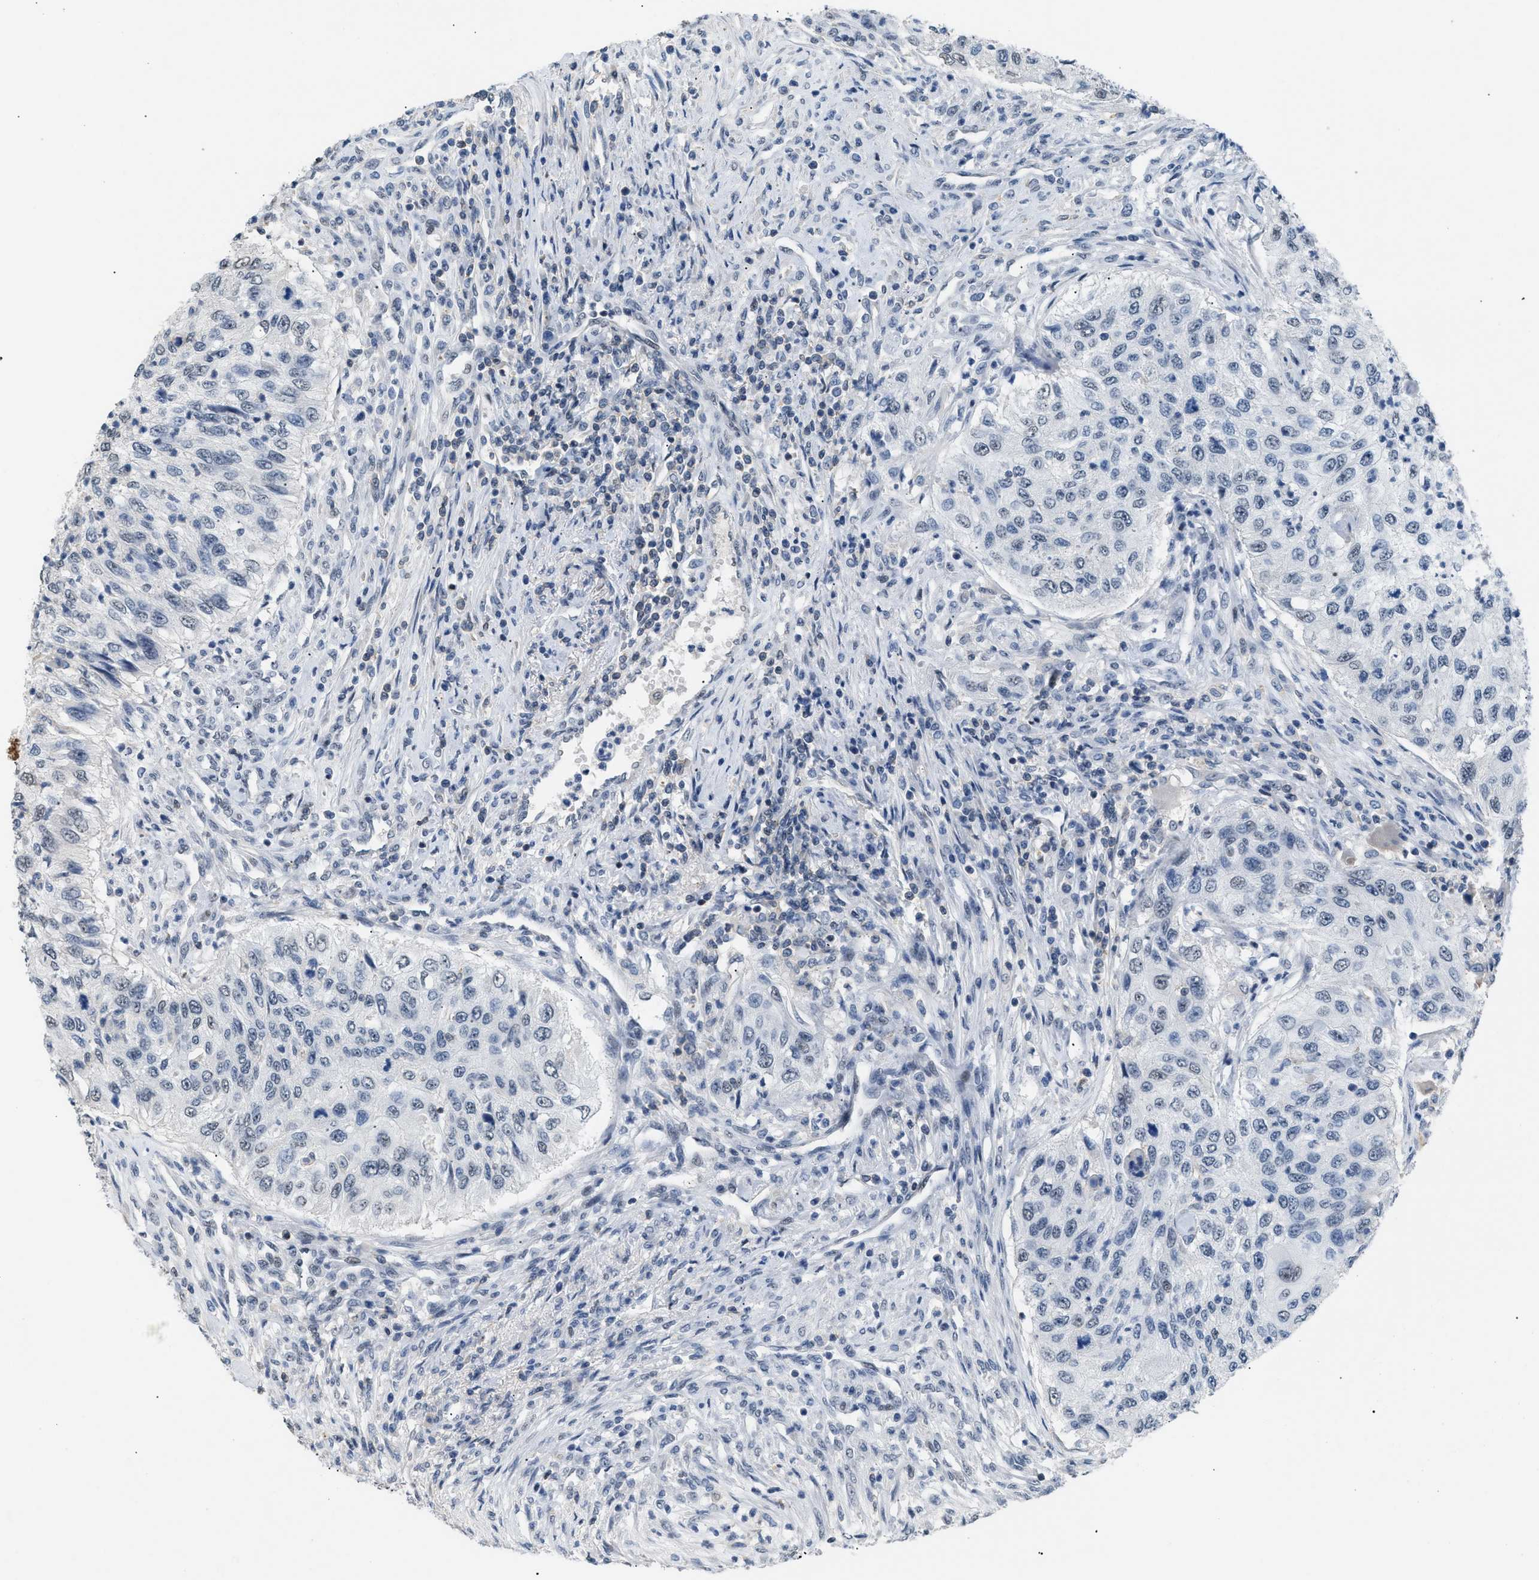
{"staining": {"intensity": "negative", "quantity": "none", "location": "none"}, "tissue": "urothelial cancer", "cell_type": "Tumor cells", "image_type": "cancer", "snomed": [{"axis": "morphology", "description": "Urothelial carcinoma, High grade"}, {"axis": "topography", "description": "Urinary bladder"}], "caption": "Human urothelial cancer stained for a protein using IHC exhibits no expression in tumor cells.", "gene": "KCNC3", "patient": {"sex": "female", "age": 60}}